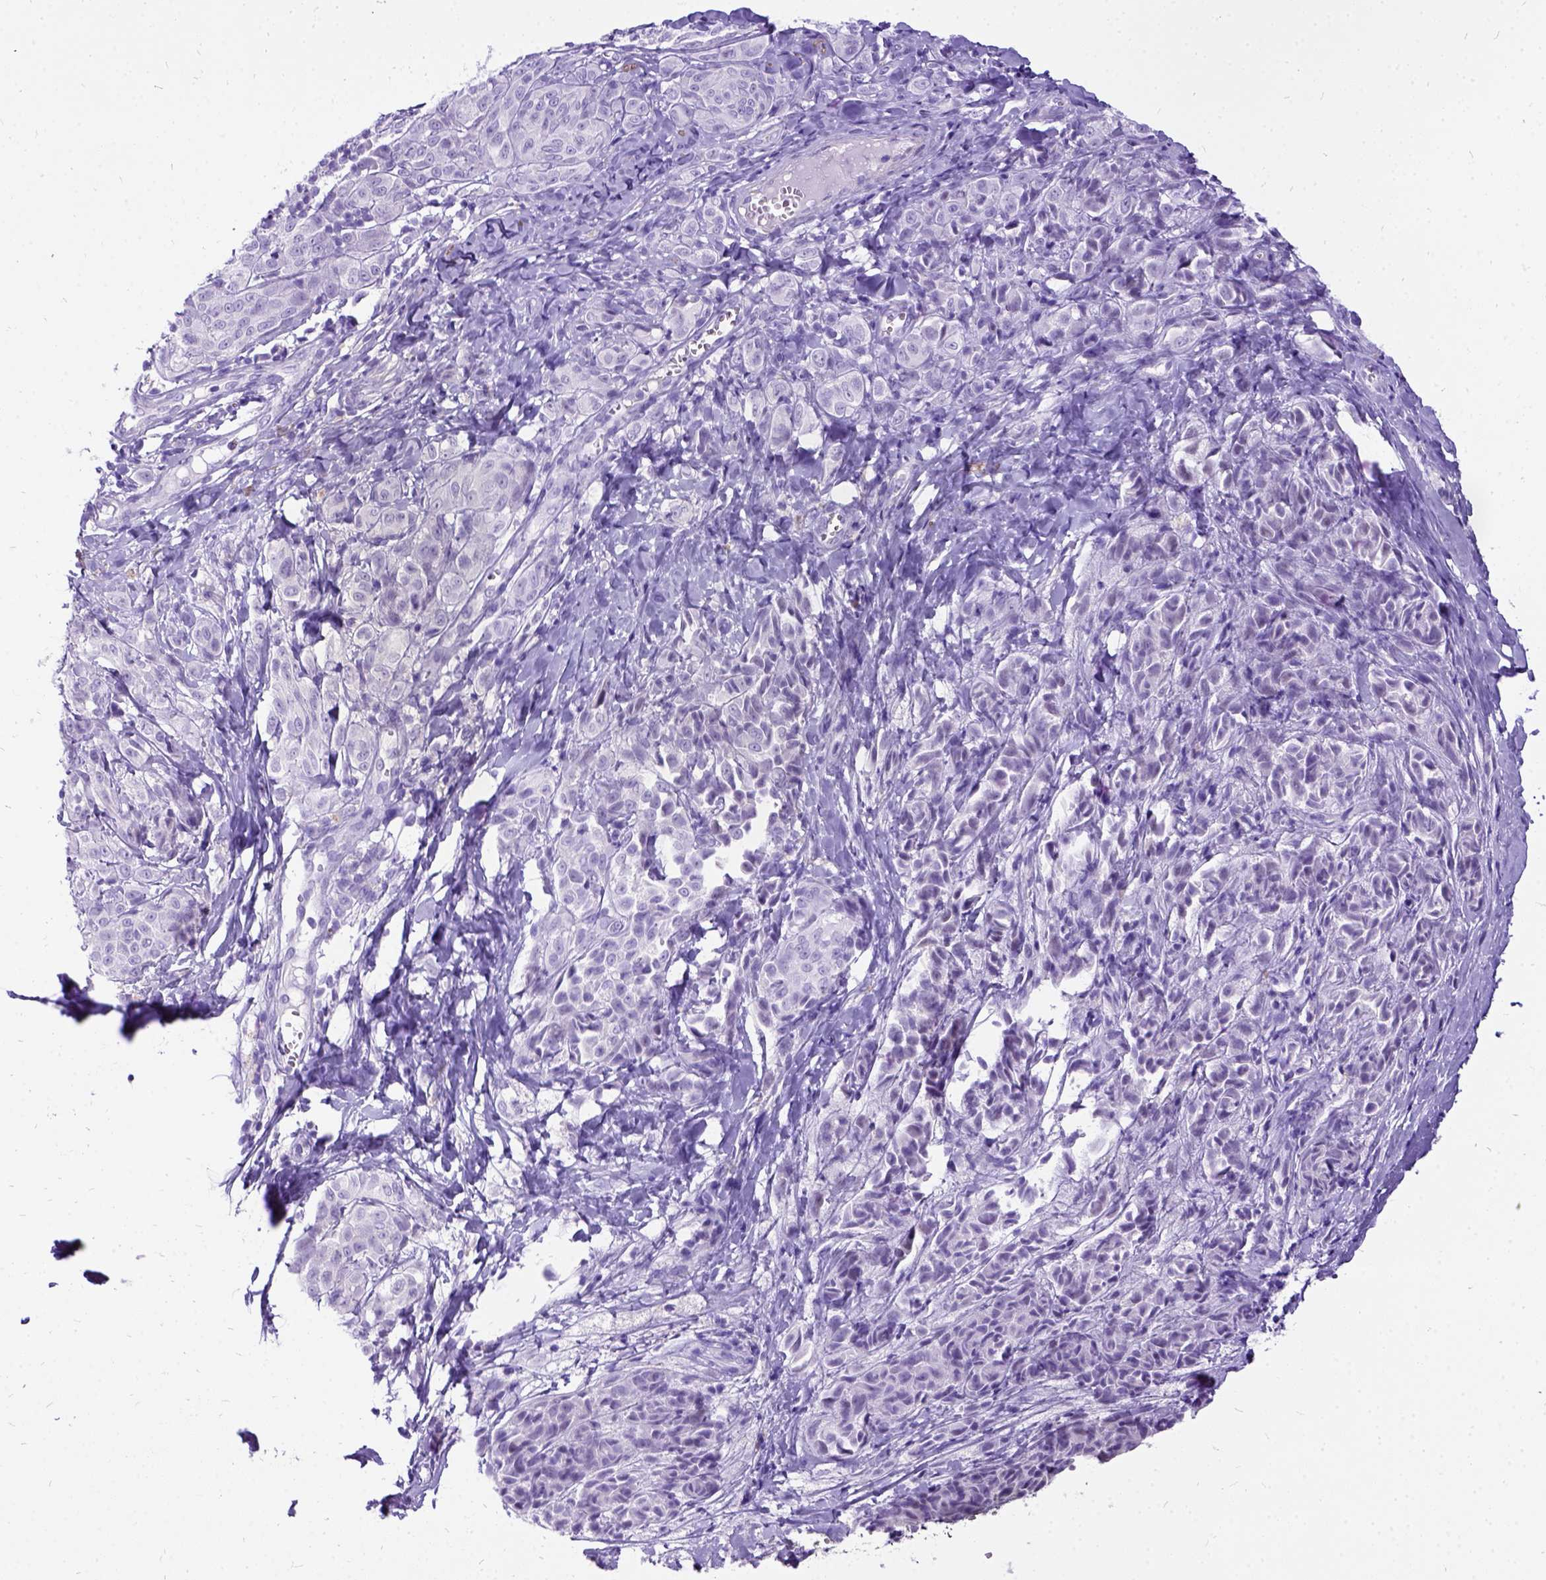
{"staining": {"intensity": "negative", "quantity": "none", "location": "none"}, "tissue": "melanoma", "cell_type": "Tumor cells", "image_type": "cancer", "snomed": [{"axis": "morphology", "description": "Malignant melanoma, NOS"}, {"axis": "topography", "description": "Skin"}], "caption": "A micrograph of malignant melanoma stained for a protein displays no brown staining in tumor cells.", "gene": "PRG2", "patient": {"sex": "male", "age": 89}}